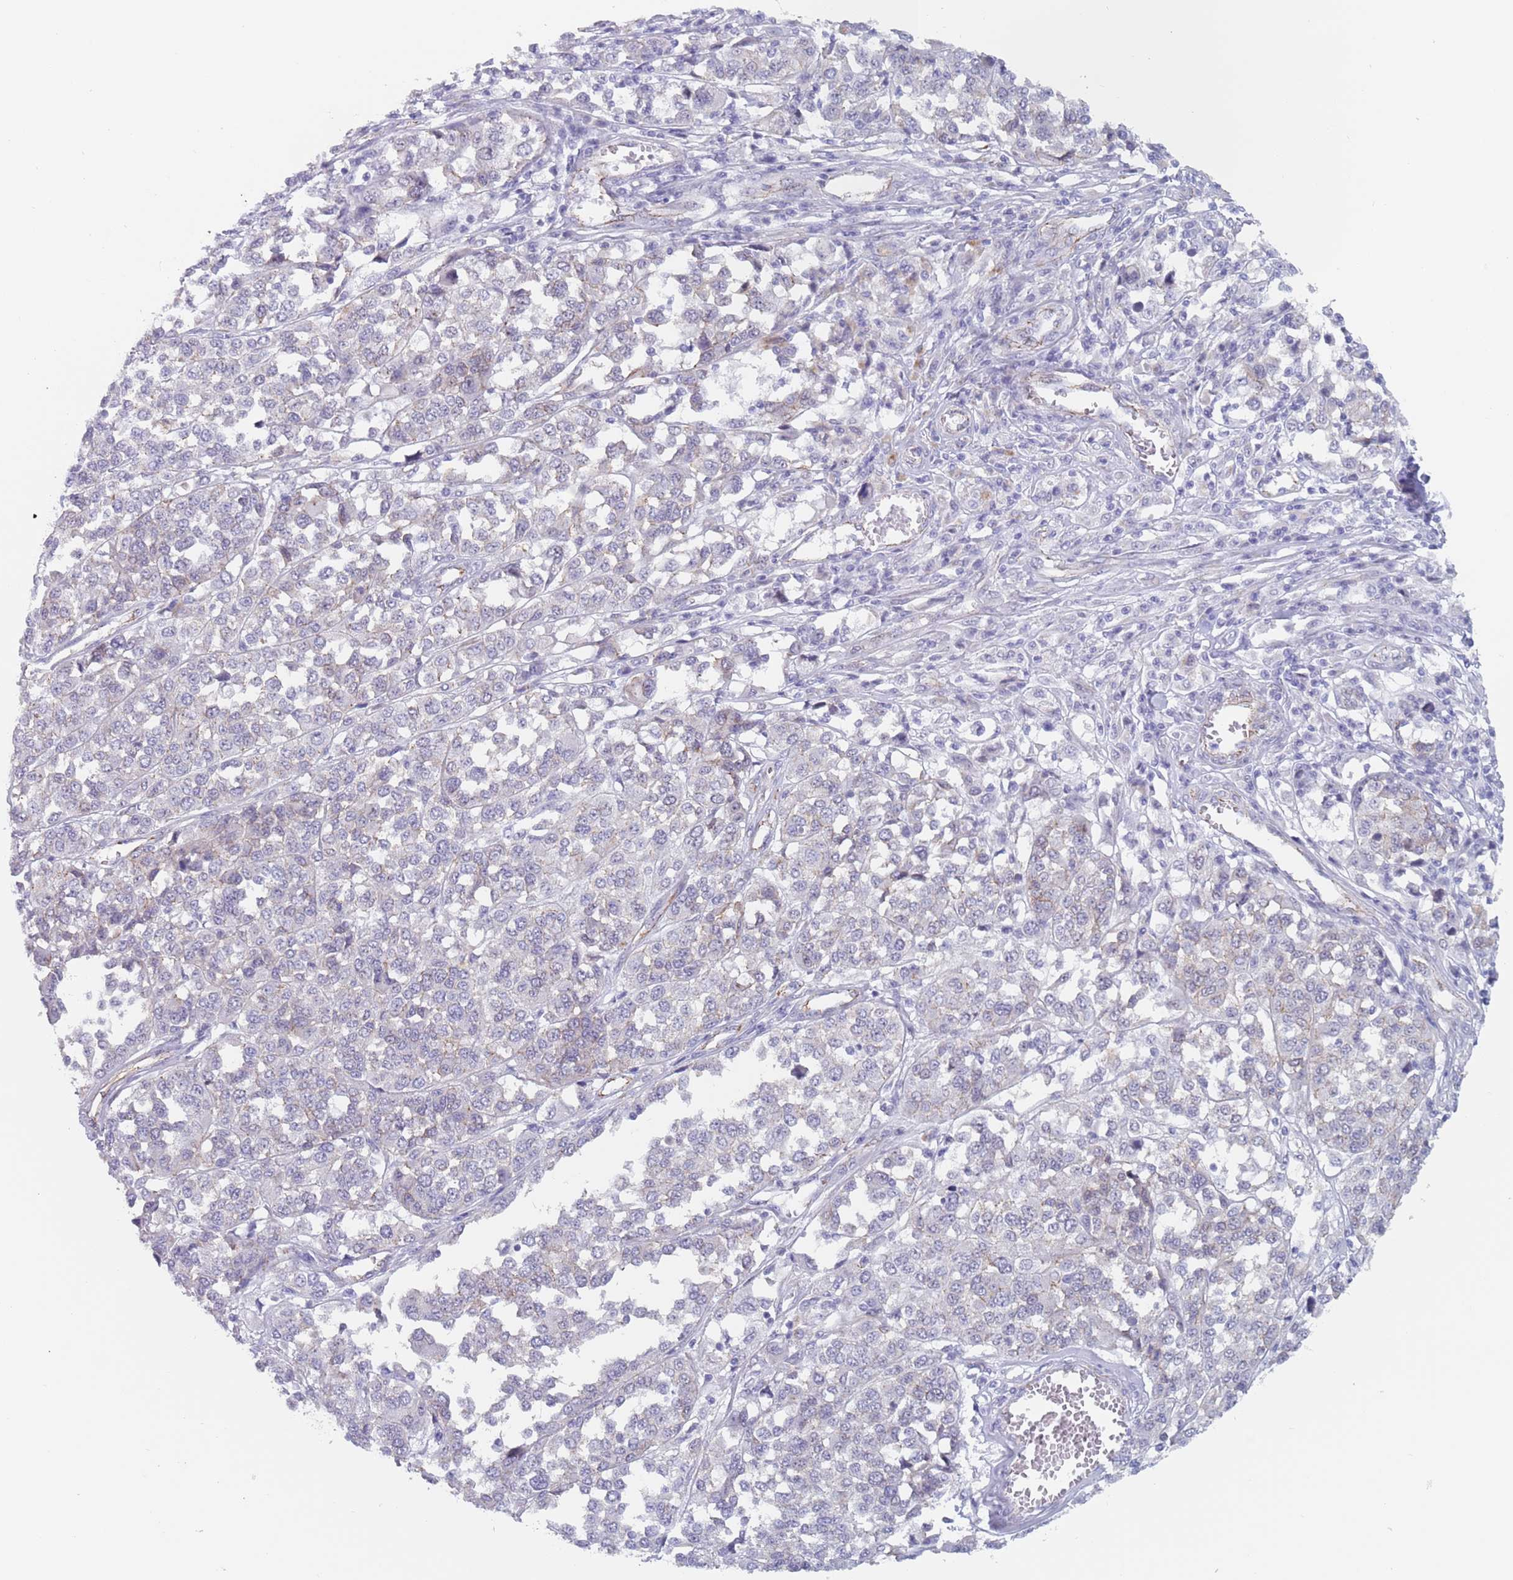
{"staining": {"intensity": "negative", "quantity": "none", "location": "none"}, "tissue": "melanoma", "cell_type": "Tumor cells", "image_type": "cancer", "snomed": [{"axis": "morphology", "description": "Malignant melanoma, Metastatic site"}, {"axis": "topography", "description": "Lymph node"}], "caption": "IHC histopathology image of neoplastic tissue: human melanoma stained with DAB demonstrates no significant protein expression in tumor cells.", "gene": "OR5A2", "patient": {"sex": "male", "age": 44}}